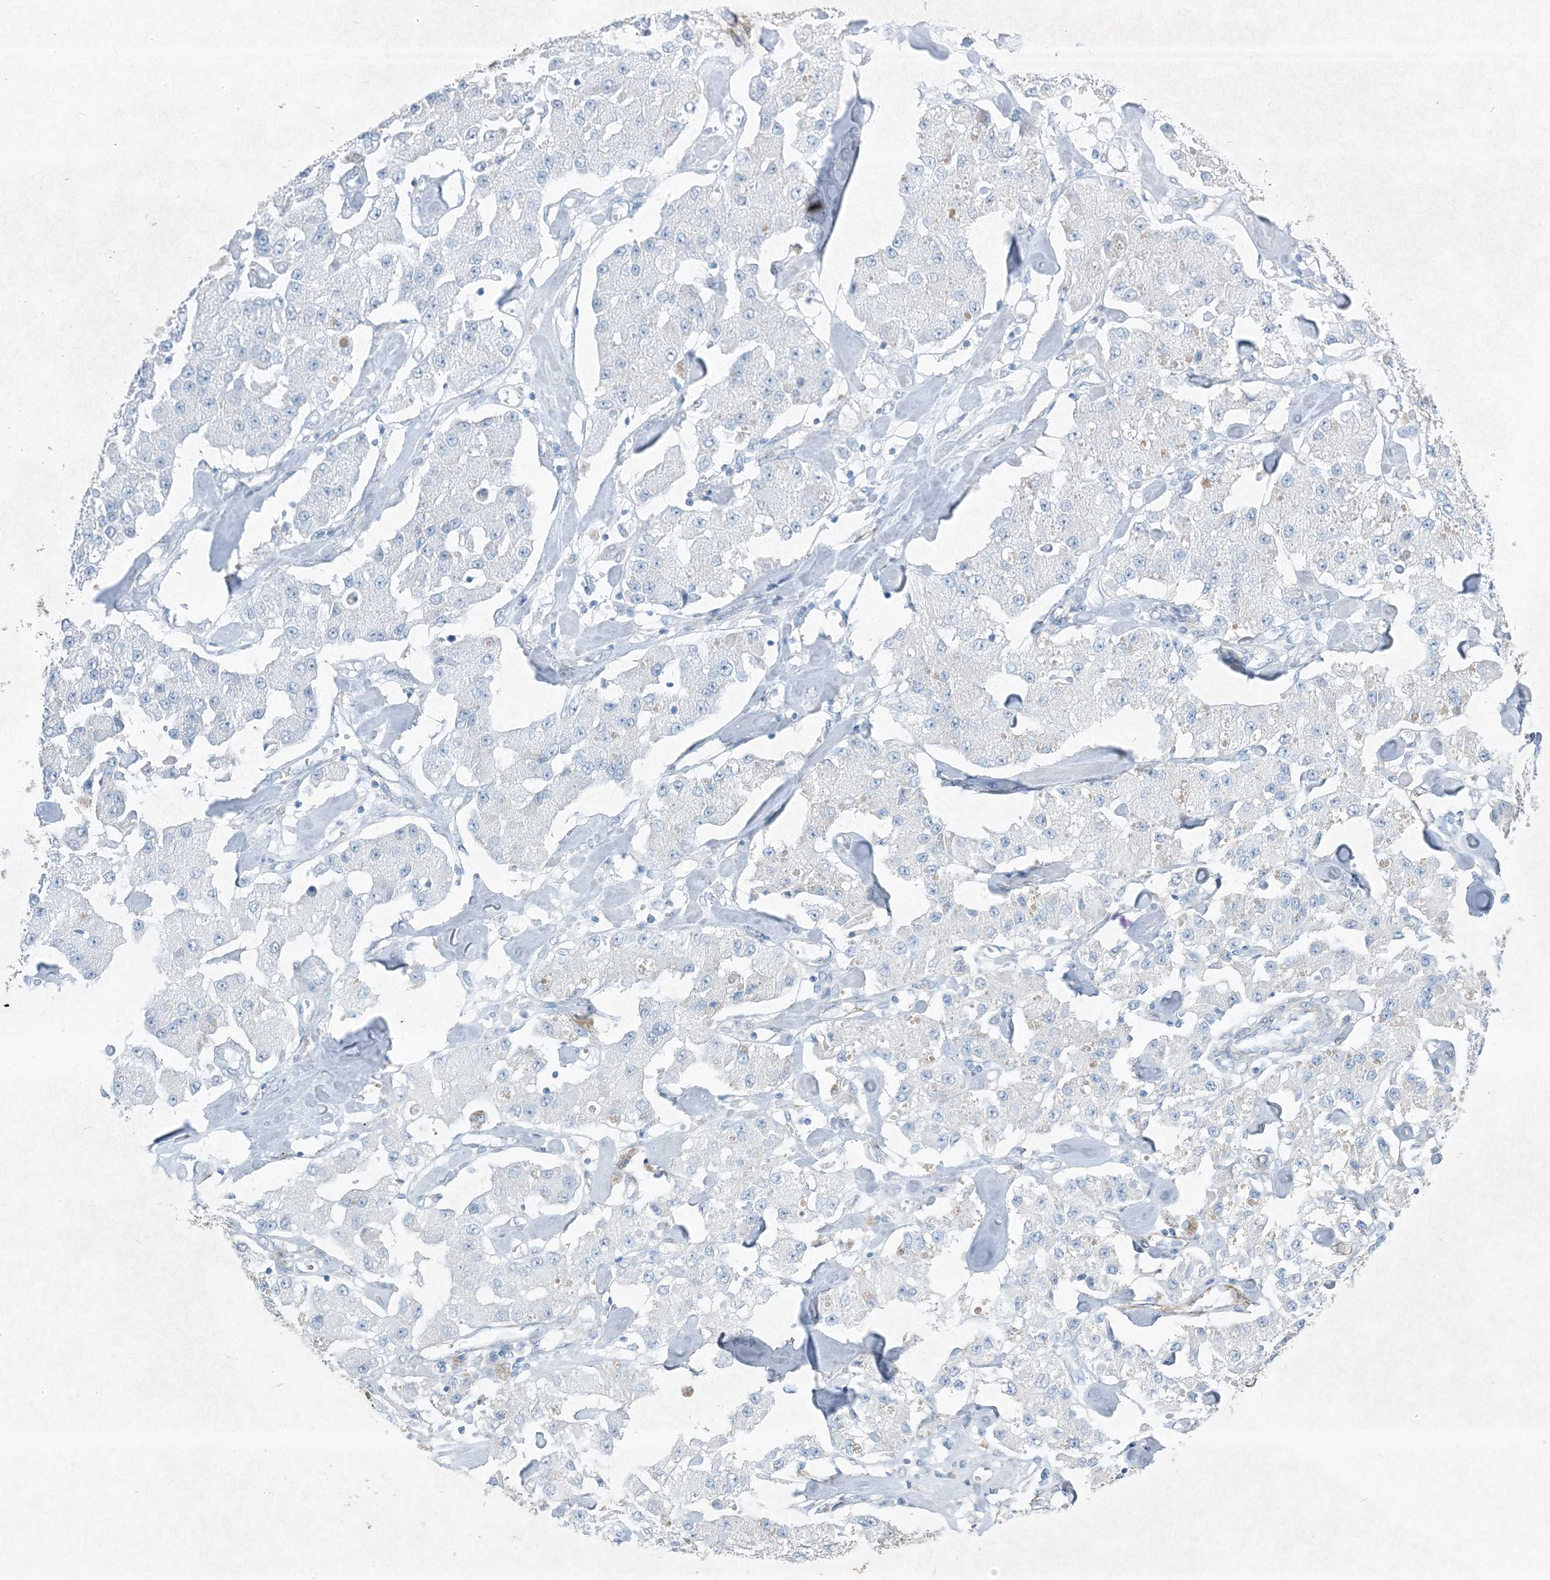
{"staining": {"intensity": "negative", "quantity": "none", "location": "none"}, "tissue": "carcinoid", "cell_type": "Tumor cells", "image_type": "cancer", "snomed": [{"axis": "morphology", "description": "Carcinoid, malignant, NOS"}, {"axis": "topography", "description": "Pancreas"}], "caption": "This is an IHC micrograph of human carcinoid. There is no positivity in tumor cells.", "gene": "PGM5", "patient": {"sex": "male", "age": 41}}